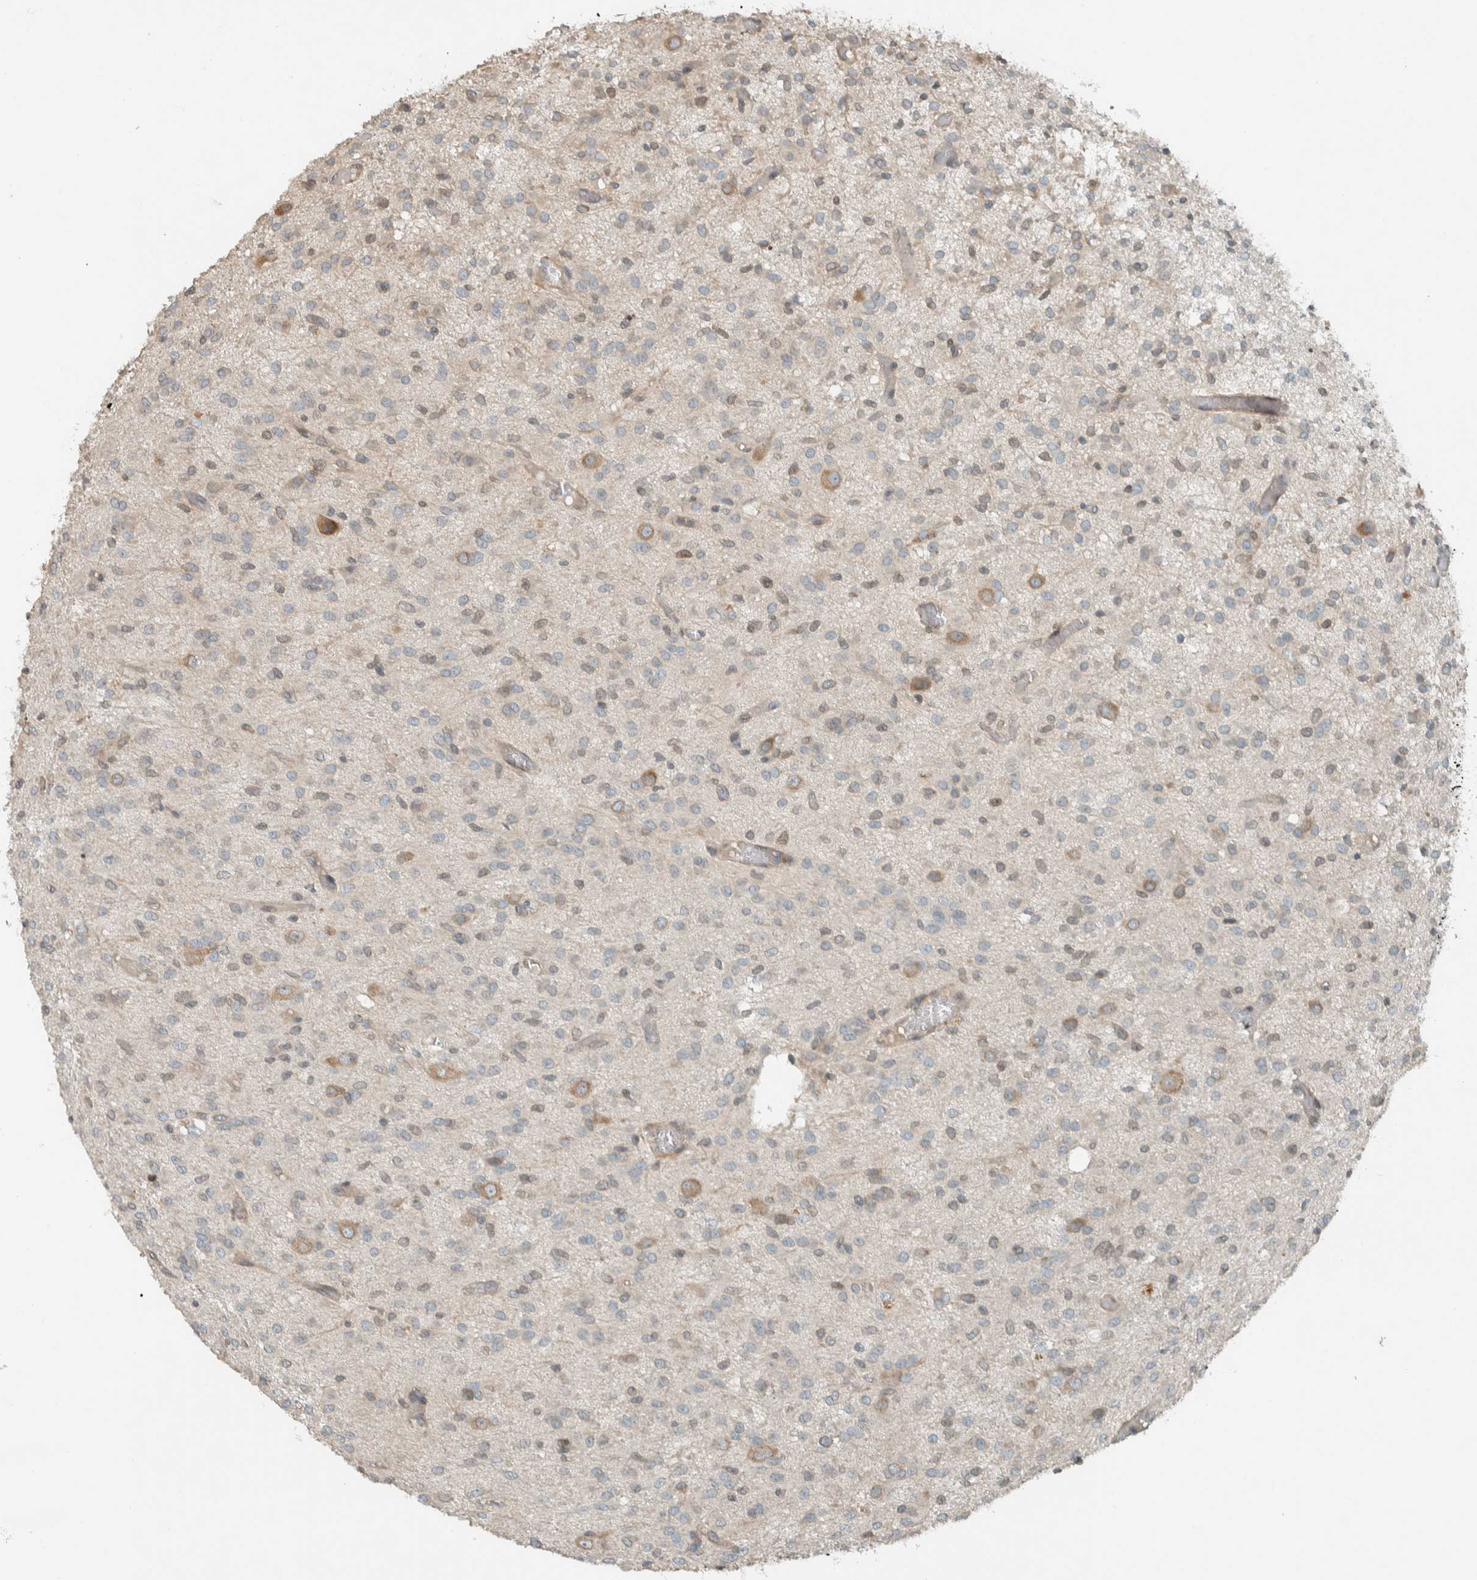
{"staining": {"intensity": "weak", "quantity": "<25%", "location": "cytoplasmic/membranous"}, "tissue": "glioma", "cell_type": "Tumor cells", "image_type": "cancer", "snomed": [{"axis": "morphology", "description": "Glioma, malignant, High grade"}, {"axis": "topography", "description": "Brain"}], "caption": "High magnification brightfield microscopy of malignant glioma (high-grade) stained with DAB (3,3'-diaminobenzidine) (brown) and counterstained with hematoxylin (blue): tumor cells show no significant expression.", "gene": "SEL1L", "patient": {"sex": "female", "age": 59}}